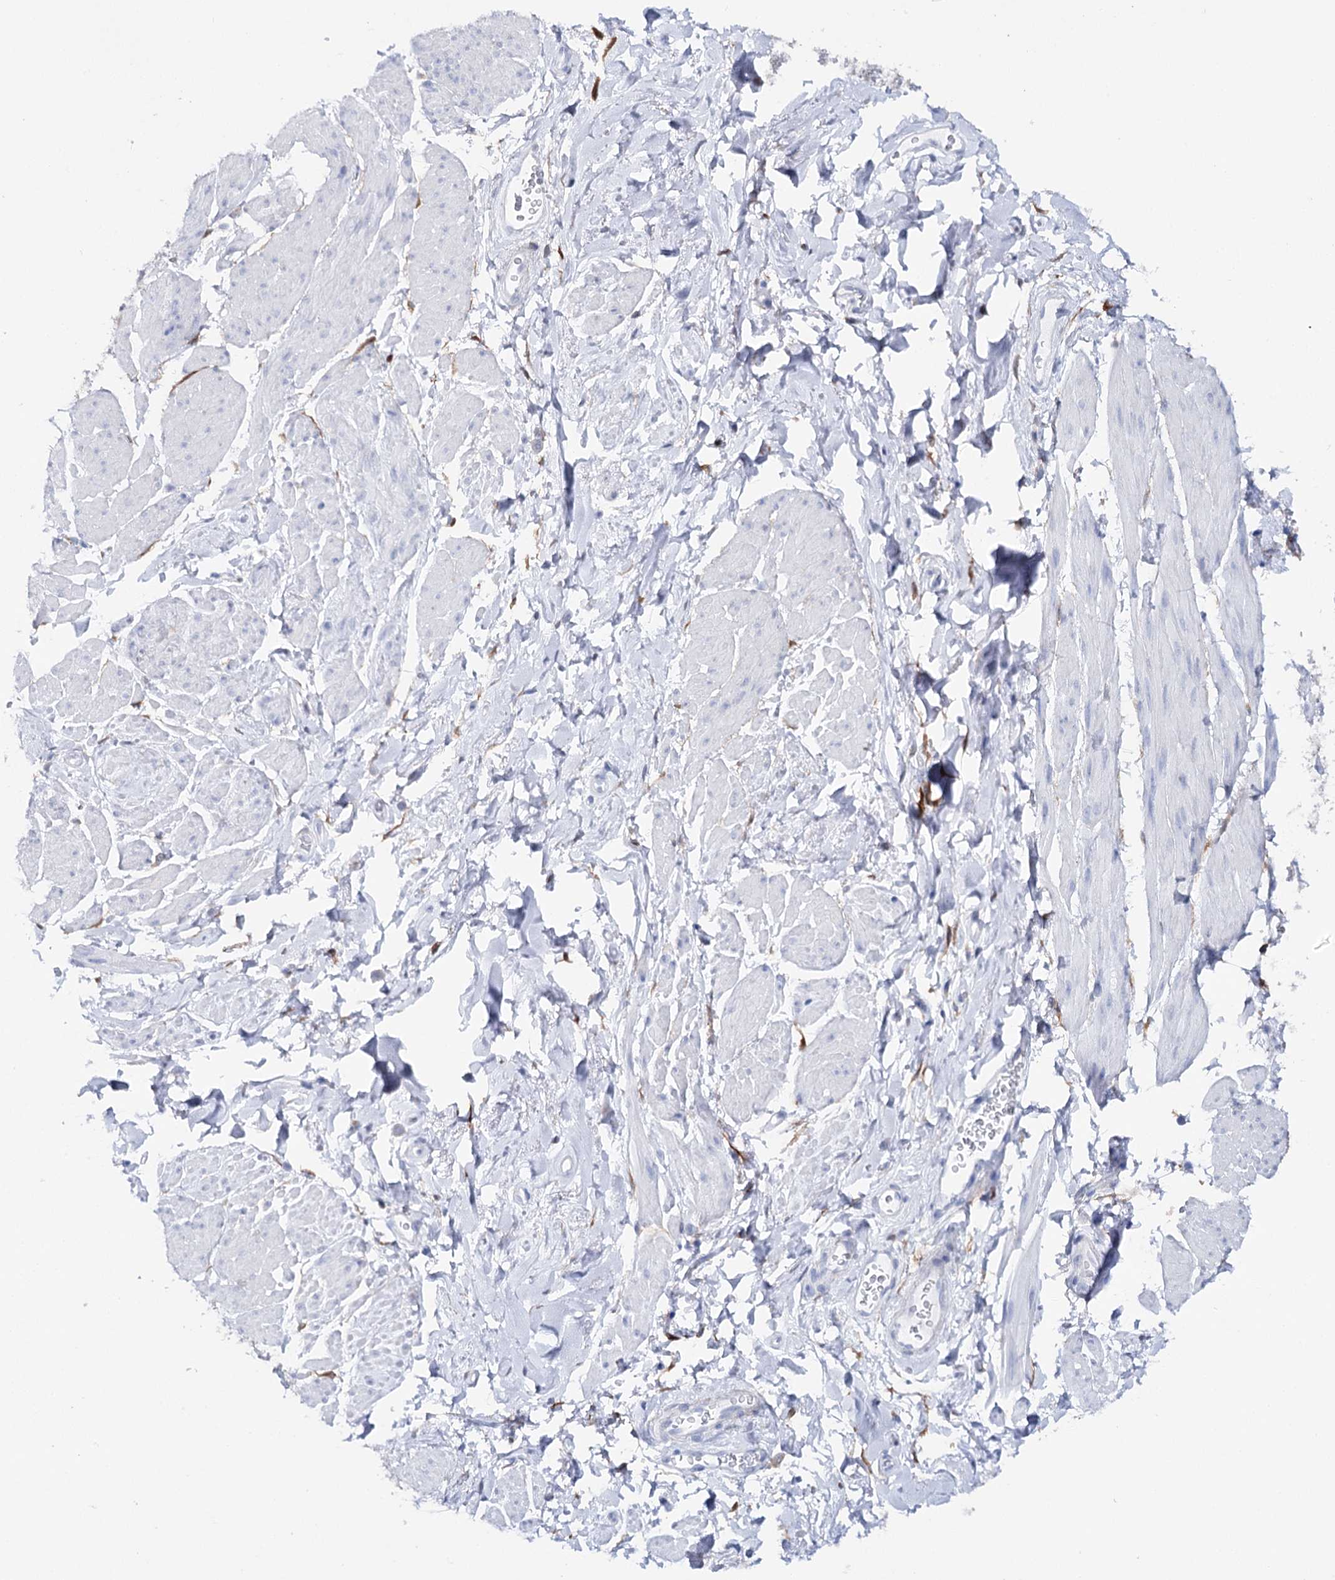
{"staining": {"intensity": "weak", "quantity": "<25%", "location": "cytoplasmic/membranous"}, "tissue": "smooth muscle", "cell_type": "Smooth muscle cells", "image_type": "normal", "snomed": [{"axis": "morphology", "description": "Normal tissue, NOS"}, {"axis": "topography", "description": "Smooth muscle"}, {"axis": "topography", "description": "Peripheral nerve tissue"}], "caption": "A micrograph of smooth muscle stained for a protein displays no brown staining in smooth muscle cells. (Stains: DAB immunohistochemistry (IHC) with hematoxylin counter stain, Microscopy: brightfield microscopy at high magnification).", "gene": "UGDH", "patient": {"sex": "male", "age": 69}}